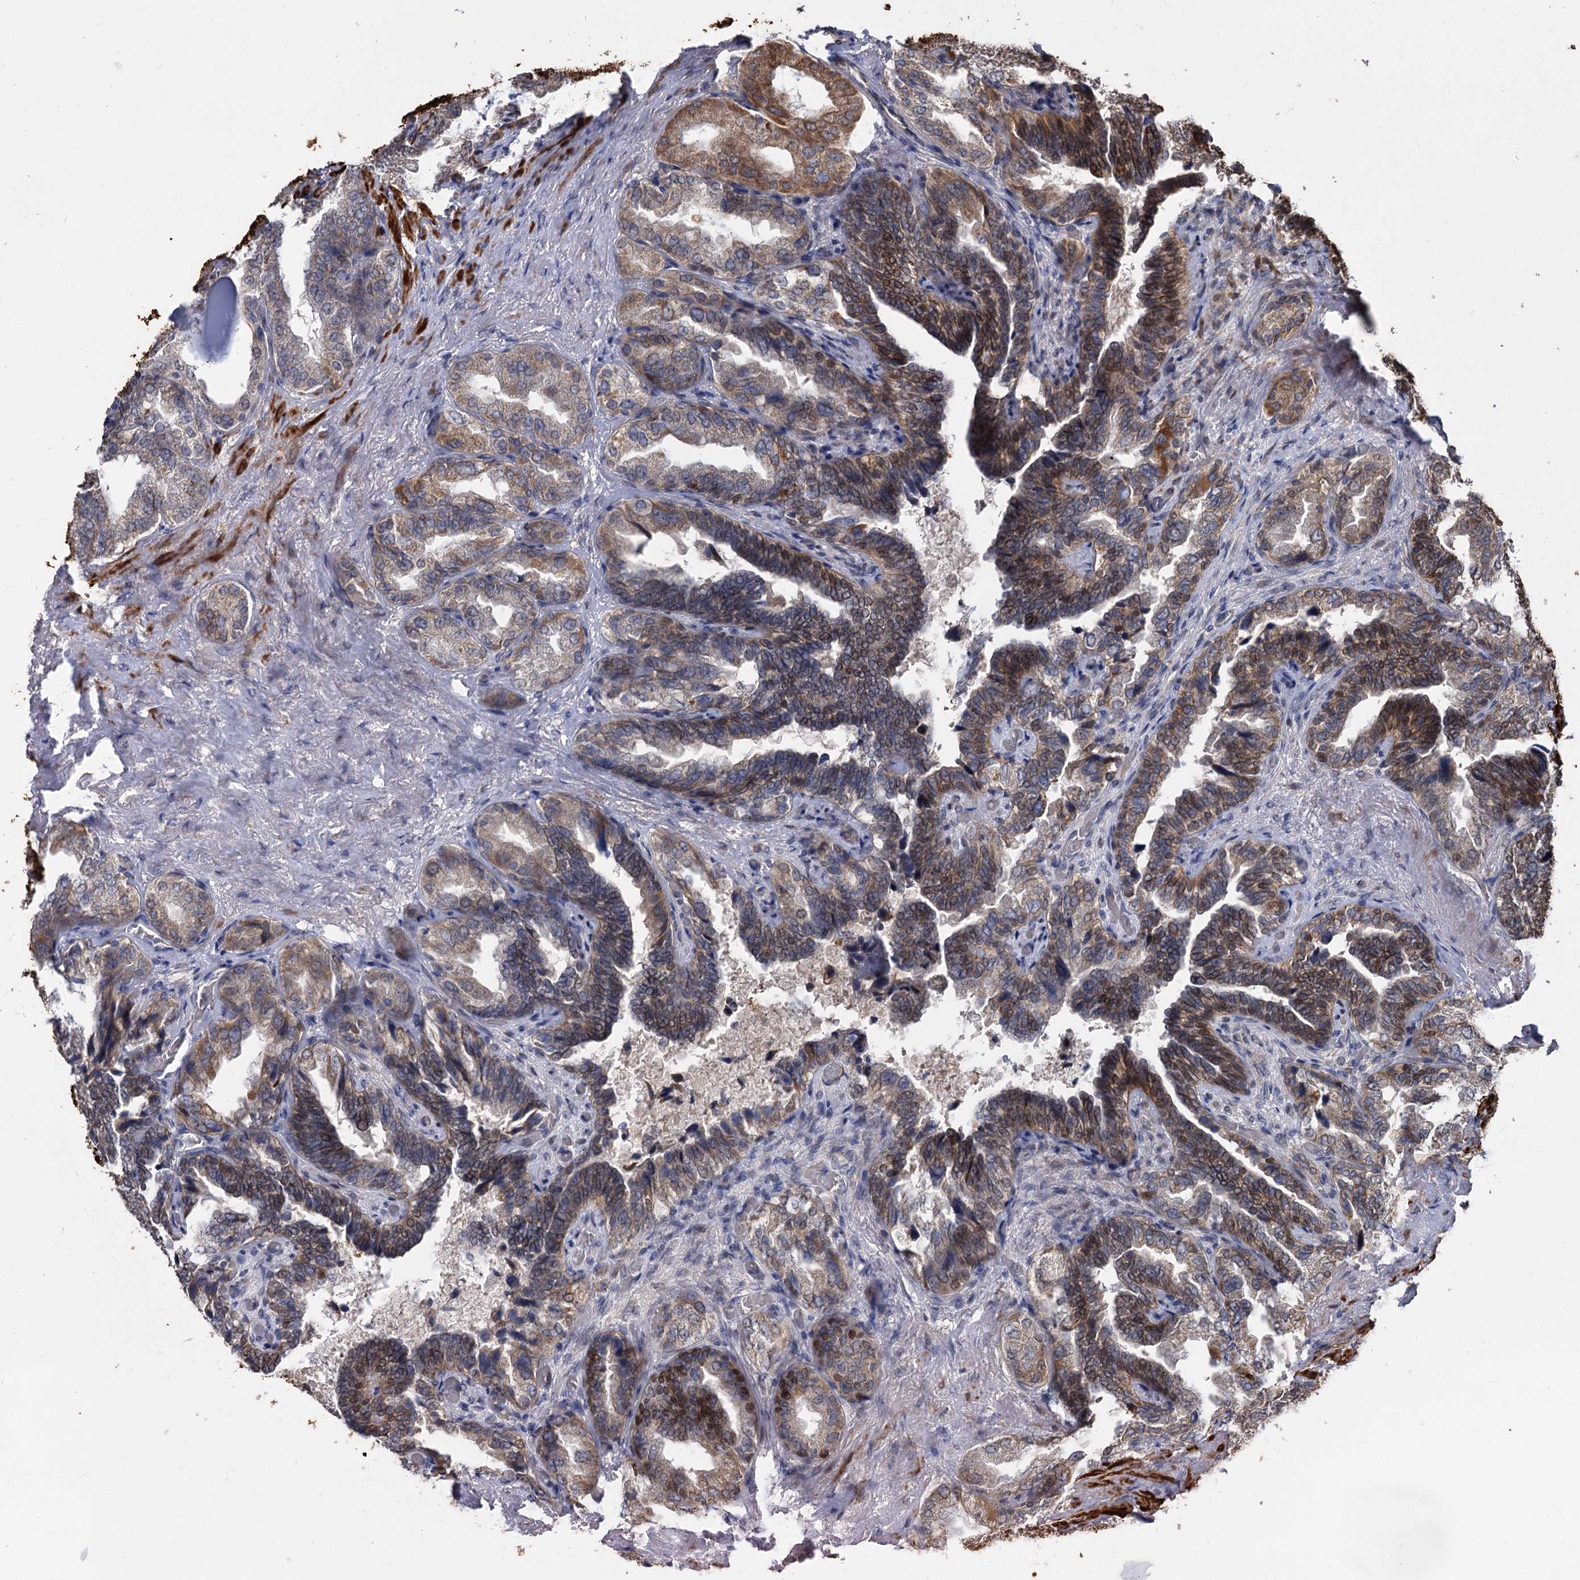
{"staining": {"intensity": "moderate", "quantity": "25%-75%", "location": "cytoplasmic/membranous,nuclear"}, "tissue": "seminal vesicle", "cell_type": "Glandular cells", "image_type": "normal", "snomed": [{"axis": "morphology", "description": "Normal tissue, NOS"}, {"axis": "topography", "description": "Seminal veicle"}, {"axis": "topography", "description": "Peripheral nerve tissue"}], "caption": "High-magnification brightfield microscopy of normal seminal vesicle stained with DAB (3,3'-diaminobenzidine) (brown) and counterstained with hematoxylin (blue). glandular cells exhibit moderate cytoplasmic/membranous,nuclear expression is identified in about25%-75% of cells.", "gene": "ALKBH7", "patient": {"sex": "male", "age": 63}}